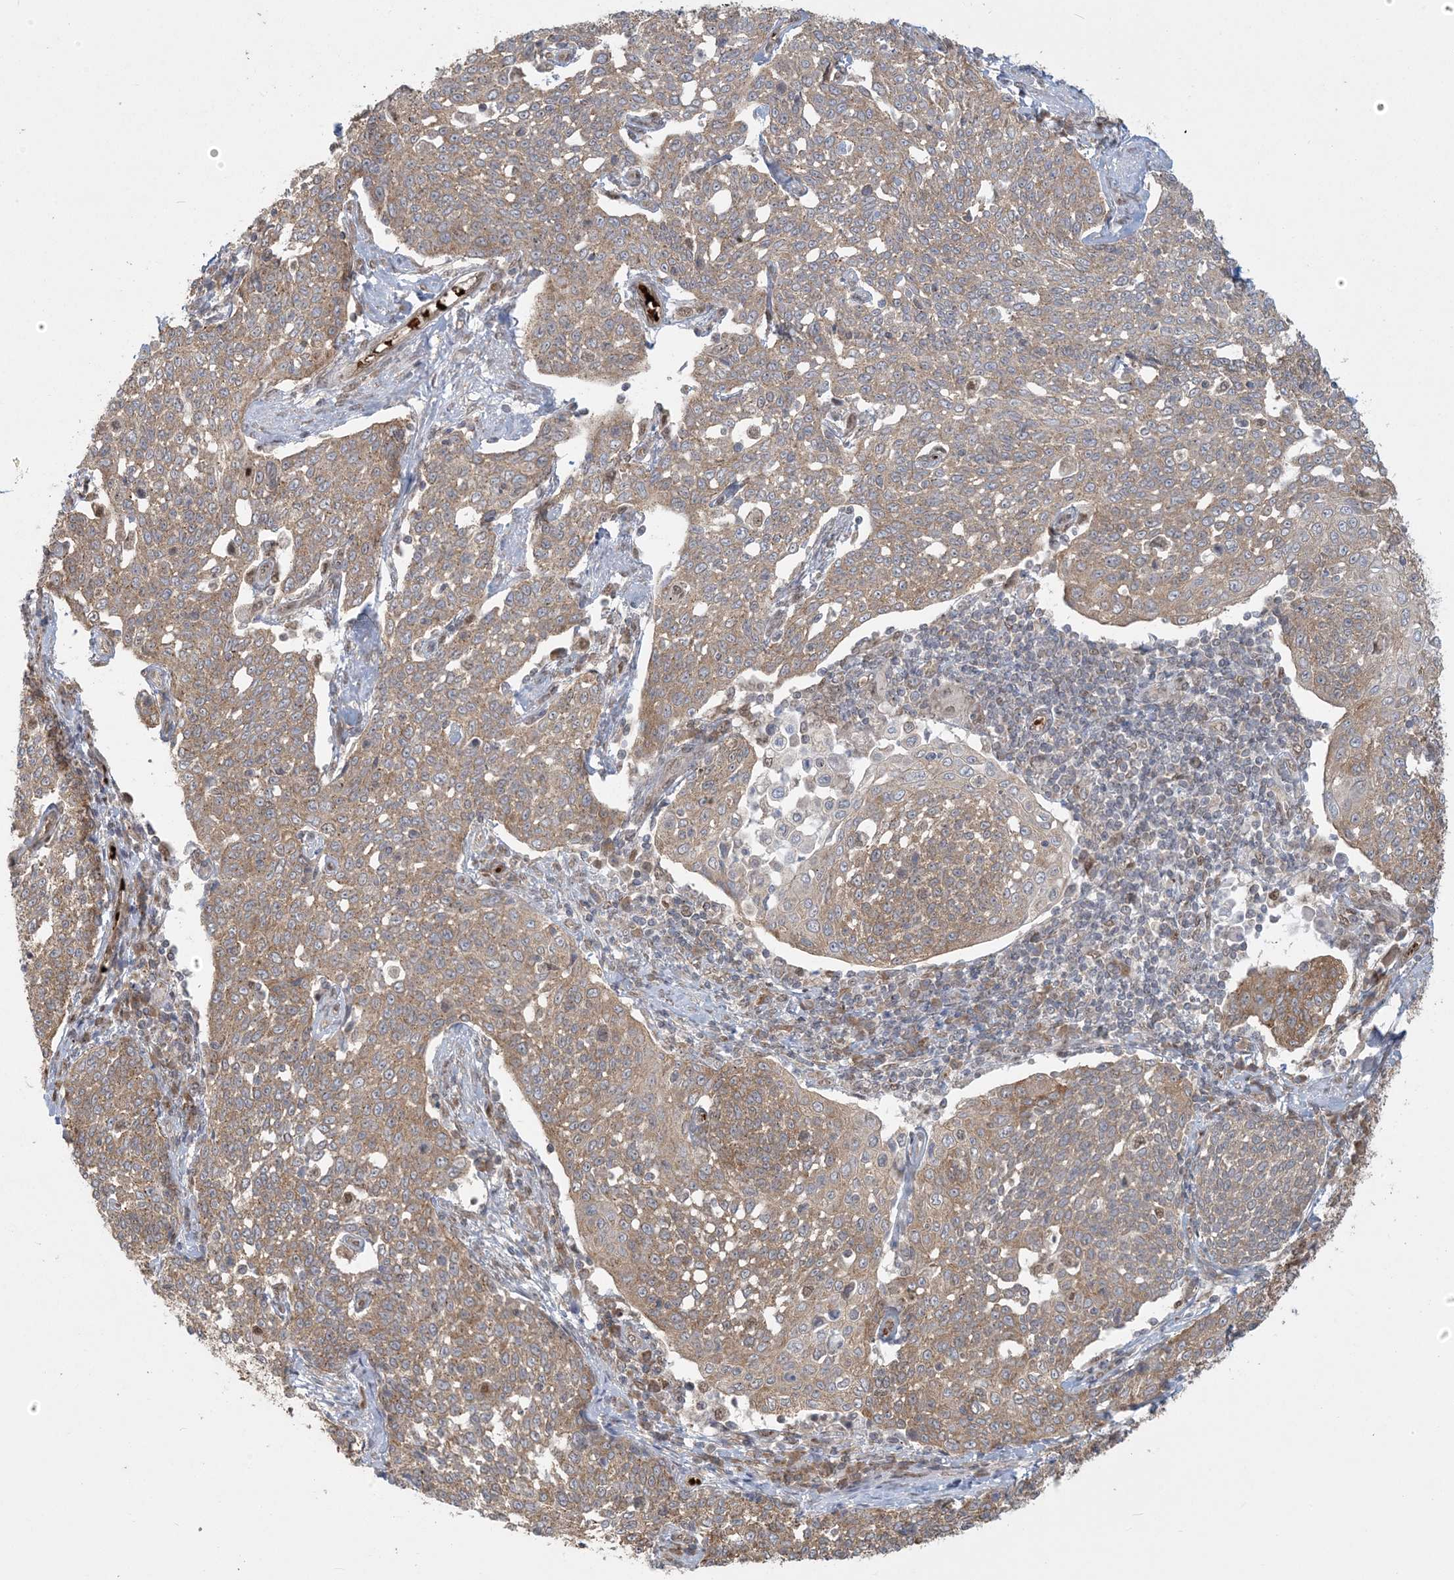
{"staining": {"intensity": "moderate", "quantity": ">75%", "location": "cytoplasmic/membranous"}, "tissue": "cervical cancer", "cell_type": "Tumor cells", "image_type": "cancer", "snomed": [{"axis": "morphology", "description": "Squamous cell carcinoma, NOS"}, {"axis": "topography", "description": "Cervix"}], "caption": "About >75% of tumor cells in human cervical cancer show moderate cytoplasmic/membranous protein positivity as visualized by brown immunohistochemical staining.", "gene": "ABCF3", "patient": {"sex": "female", "age": 34}}